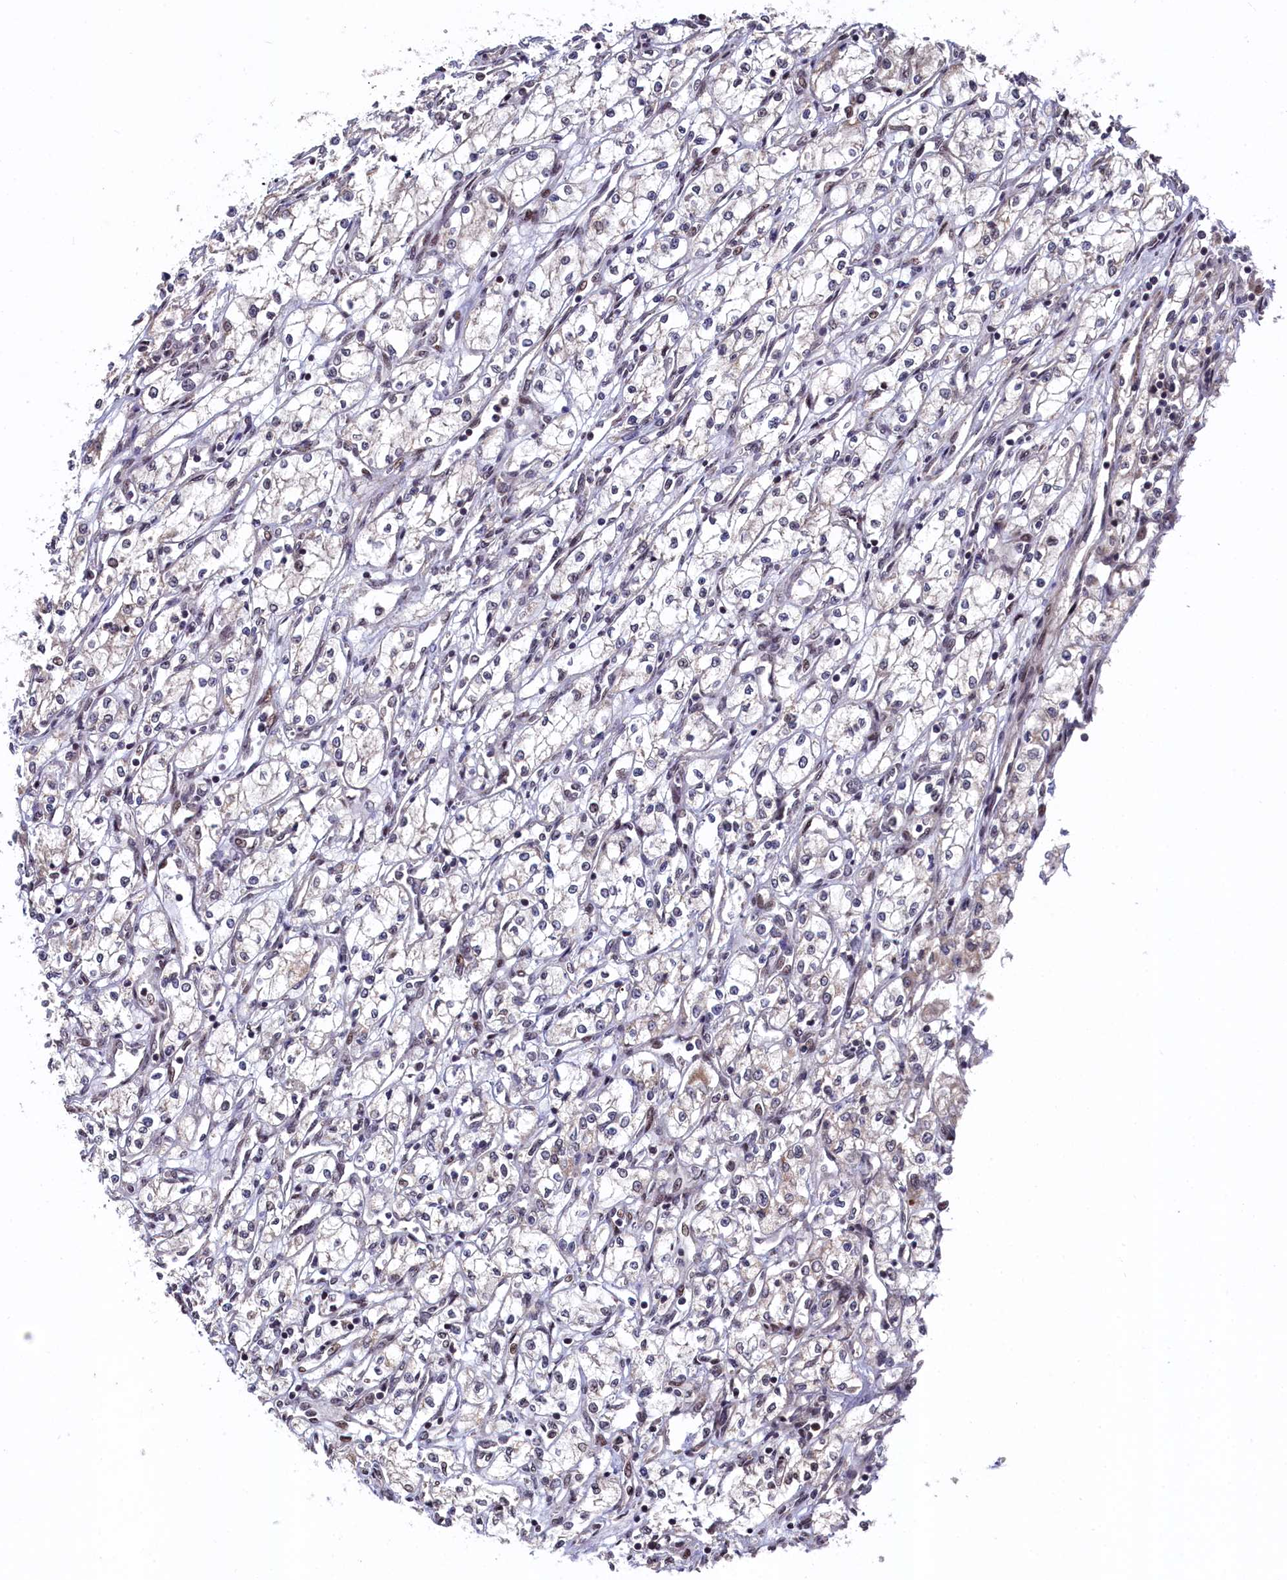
{"staining": {"intensity": "negative", "quantity": "none", "location": "none"}, "tissue": "renal cancer", "cell_type": "Tumor cells", "image_type": "cancer", "snomed": [{"axis": "morphology", "description": "Adenocarcinoma, NOS"}, {"axis": "topography", "description": "Kidney"}], "caption": "Immunohistochemistry (IHC) image of neoplastic tissue: human renal adenocarcinoma stained with DAB demonstrates no significant protein positivity in tumor cells.", "gene": "CLPX", "patient": {"sex": "male", "age": 59}}